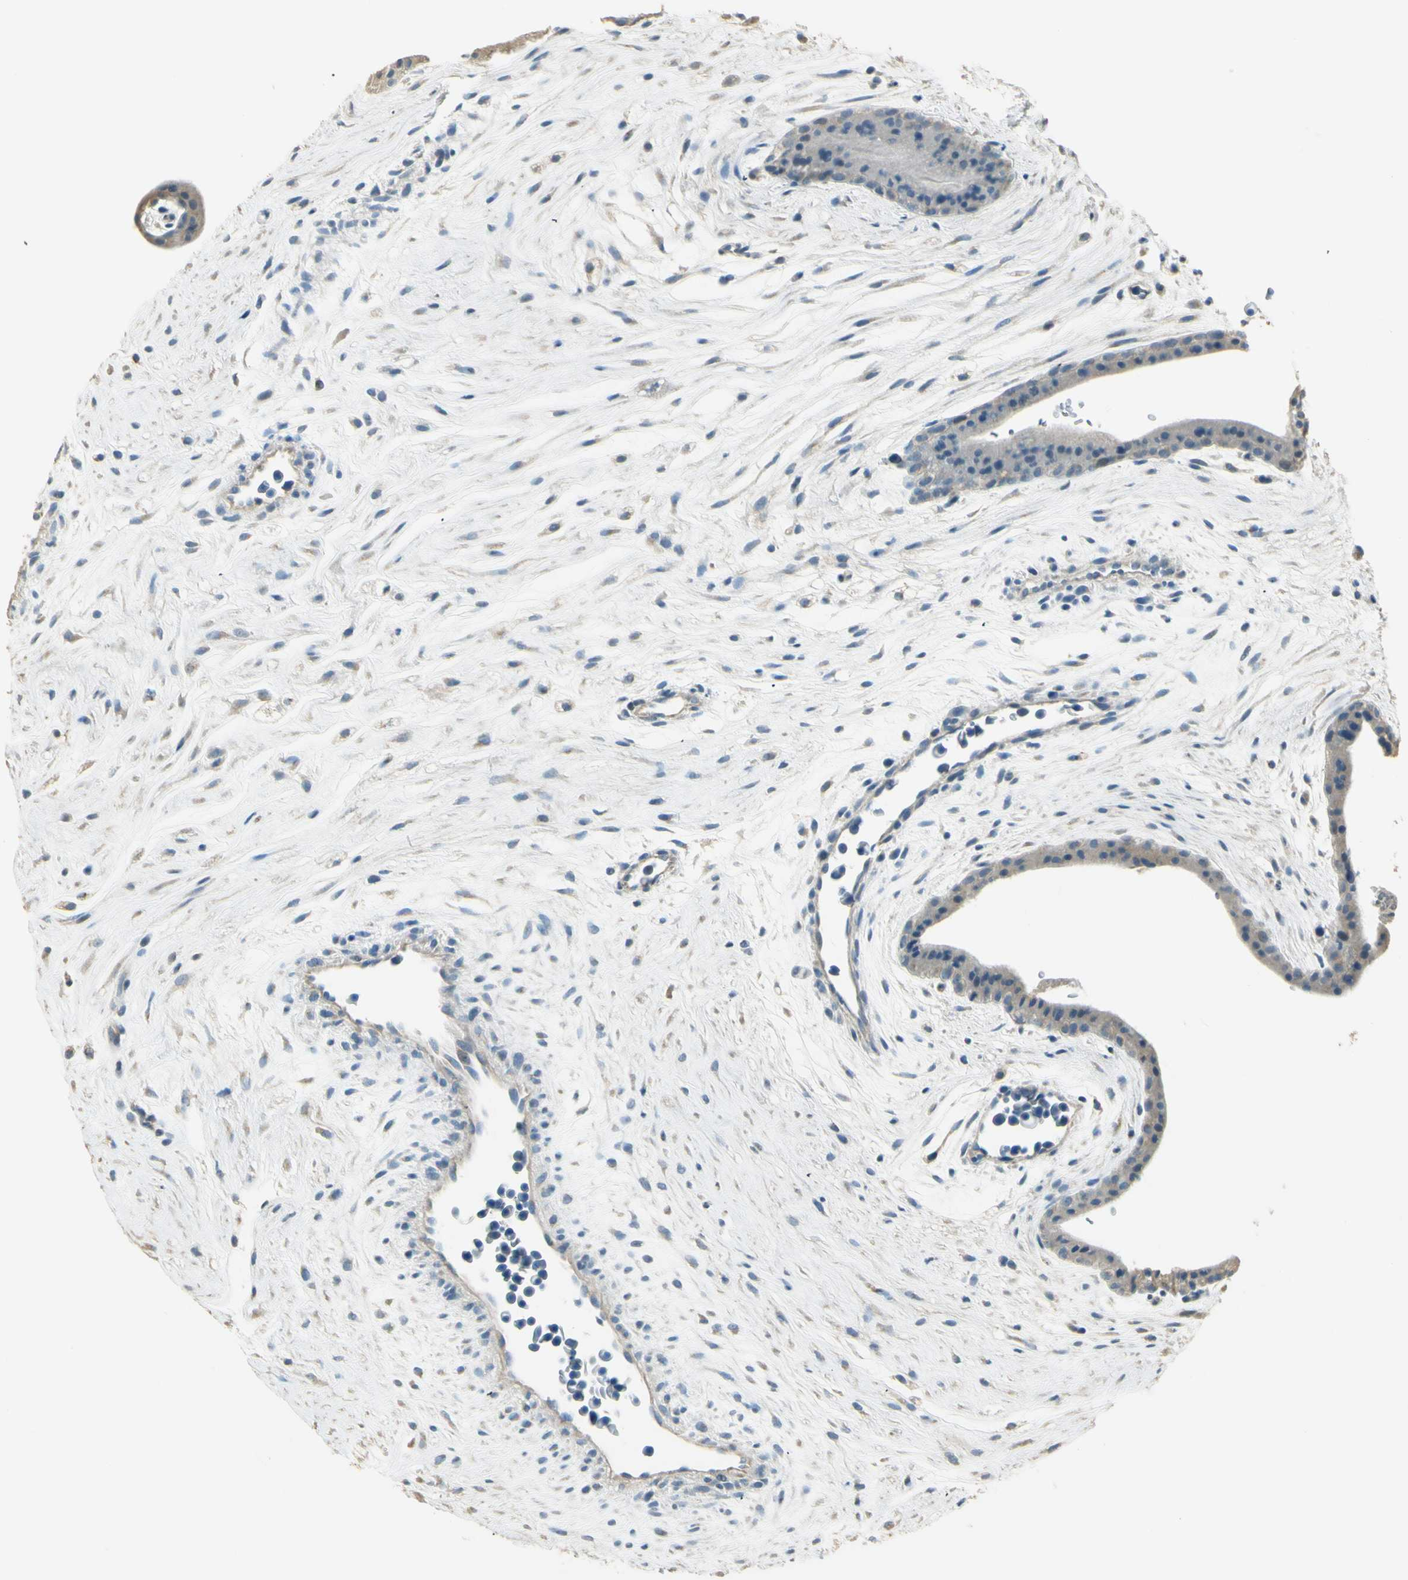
{"staining": {"intensity": "weak", "quantity": "<25%", "location": "cytoplasmic/membranous"}, "tissue": "placenta", "cell_type": "Trophoblastic cells", "image_type": "normal", "snomed": [{"axis": "morphology", "description": "Normal tissue, NOS"}, {"axis": "topography", "description": "Placenta"}], "caption": "Immunohistochemistry (IHC) of benign human placenta shows no expression in trophoblastic cells. (Stains: DAB (3,3'-diaminobenzidine) immunohistochemistry (IHC) with hematoxylin counter stain, Microscopy: brightfield microscopy at high magnification).", "gene": "UXS1", "patient": {"sex": "female", "age": 35}}